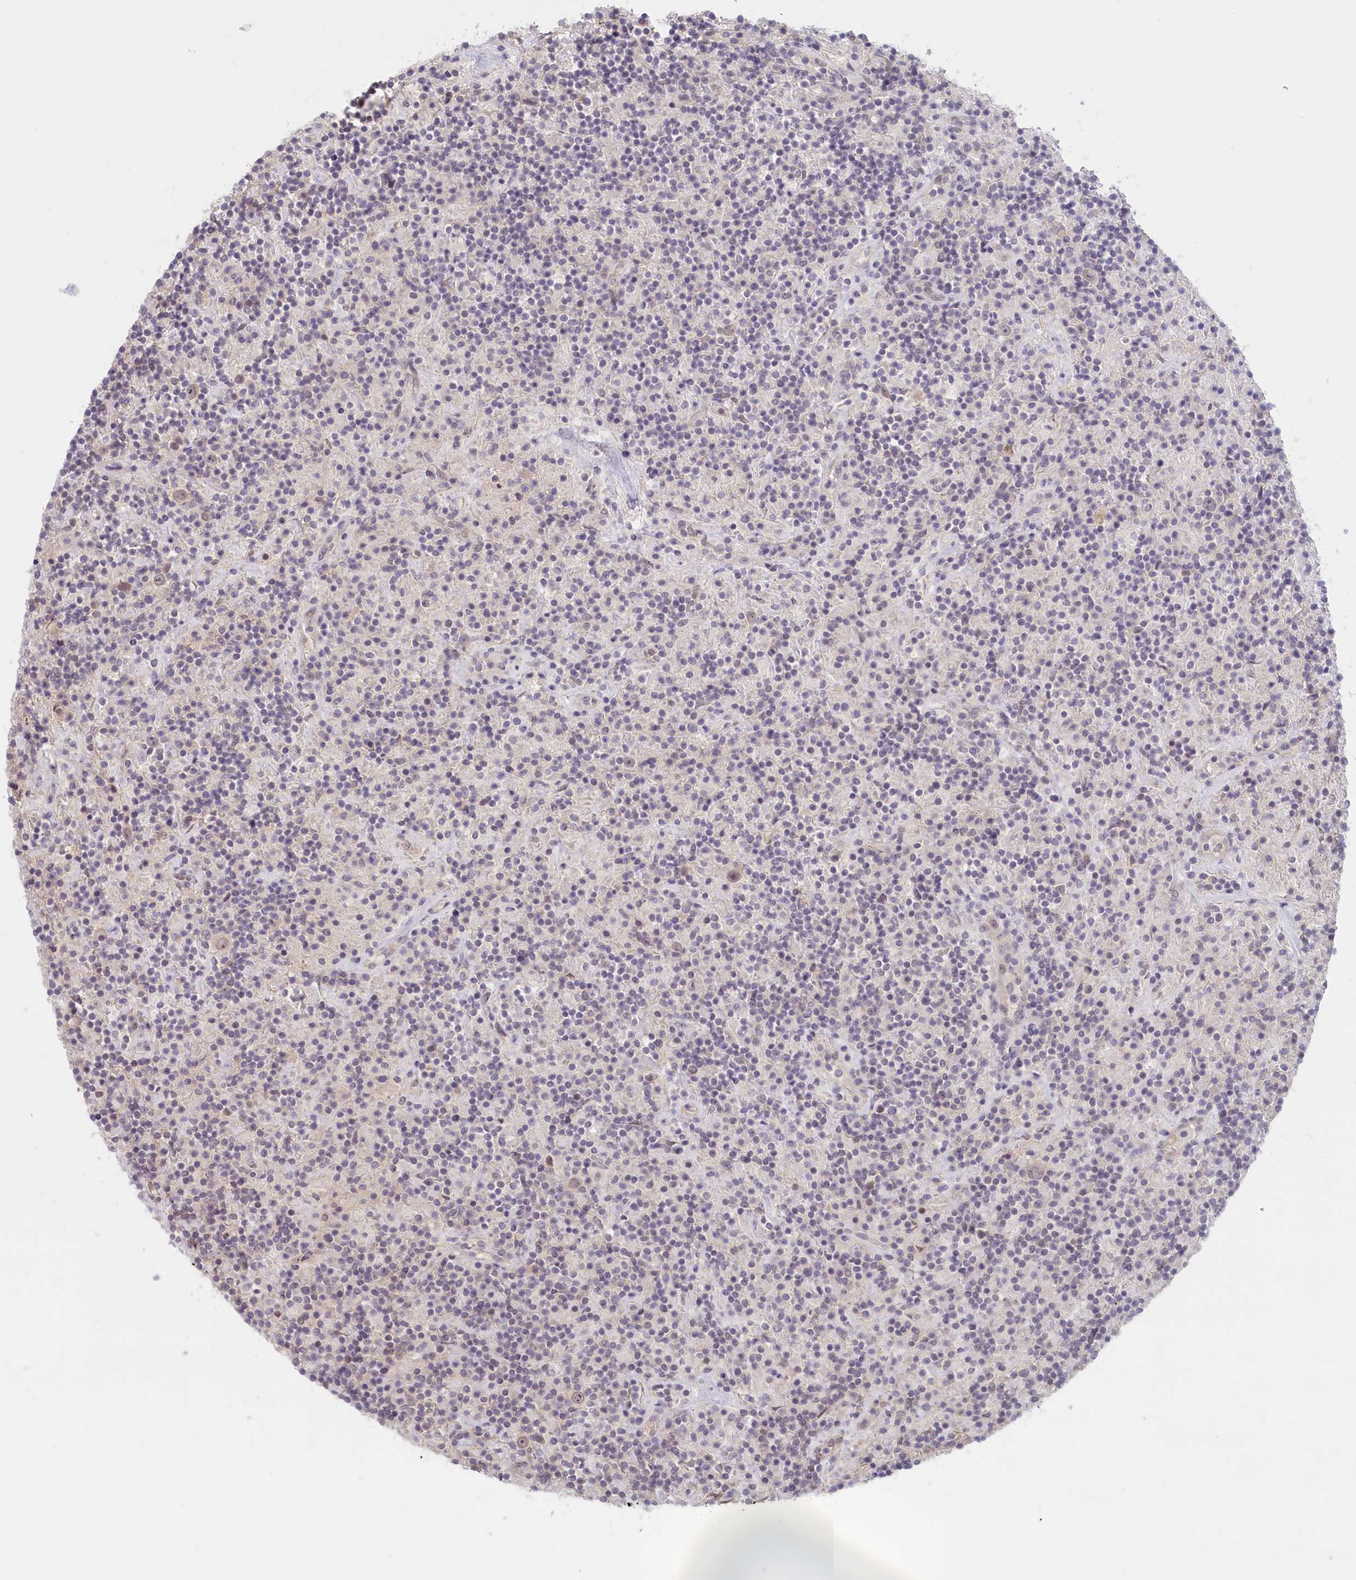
{"staining": {"intensity": "weak", "quantity": ">75%", "location": "cytoplasmic/membranous,nuclear"}, "tissue": "lymphoma", "cell_type": "Tumor cells", "image_type": "cancer", "snomed": [{"axis": "morphology", "description": "Hodgkin's disease, NOS"}, {"axis": "topography", "description": "Lymph node"}], "caption": "Lymphoma stained for a protein (brown) reveals weak cytoplasmic/membranous and nuclear positive staining in approximately >75% of tumor cells.", "gene": "C19orf44", "patient": {"sex": "male", "age": 70}}